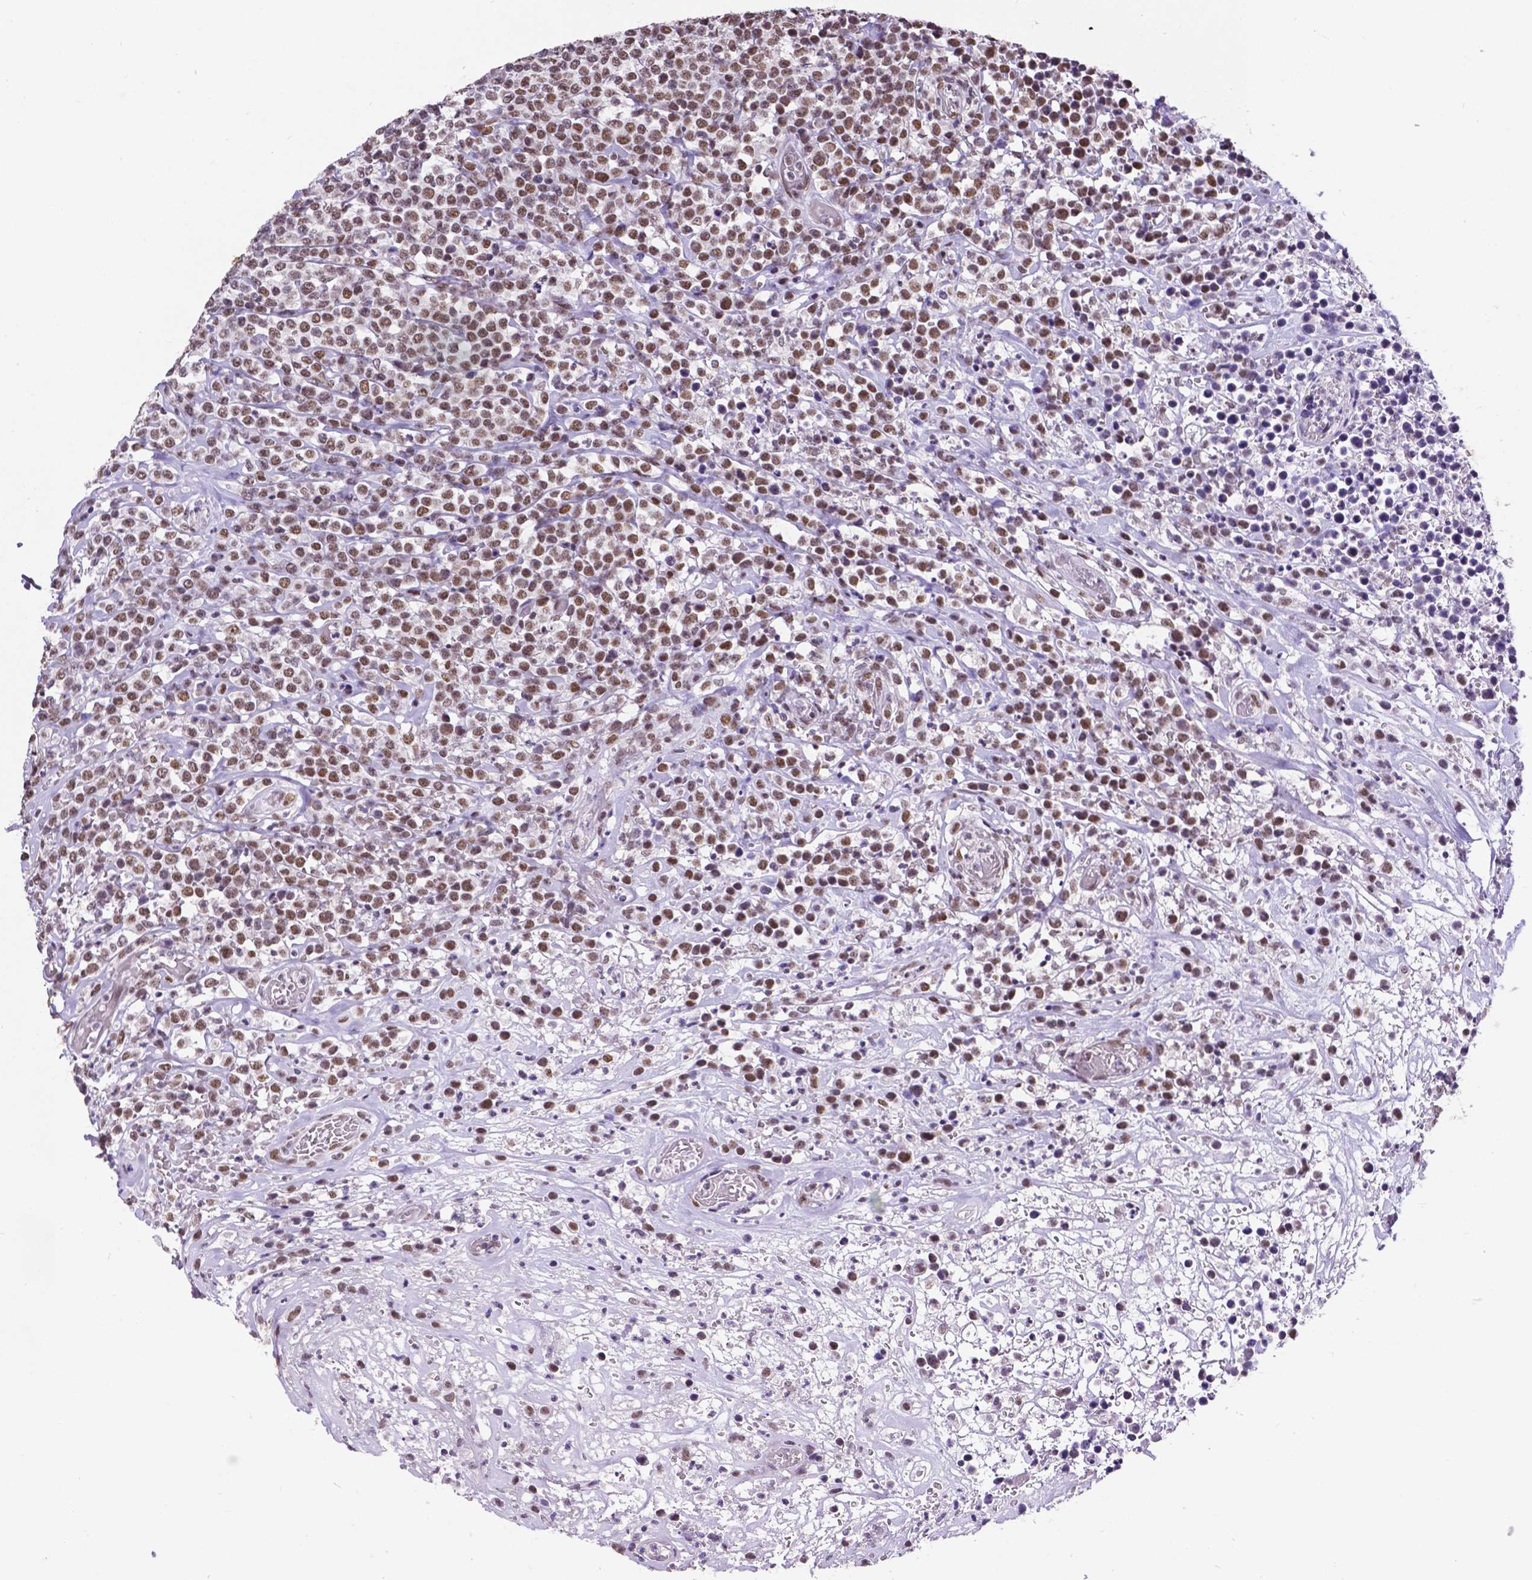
{"staining": {"intensity": "moderate", "quantity": "25%-75%", "location": "nuclear"}, "tissue": "lymphoma", "cell_type": "Tumor cells", "image_type": "cancer", "snomed": [{"axis": "morphology", "description": "Malignant lymphoma, non-Hodgkin's type, High grade"}, {"axis": "topography", "description": "Soft tissue"}], "caption": "Tumor cells exhibit medium levels of moderate nuclear expression in approximately 25%-75% of cells in lymphoma.", "gene": "ATRX", "patient": {"sex": "female", "age": 56}}